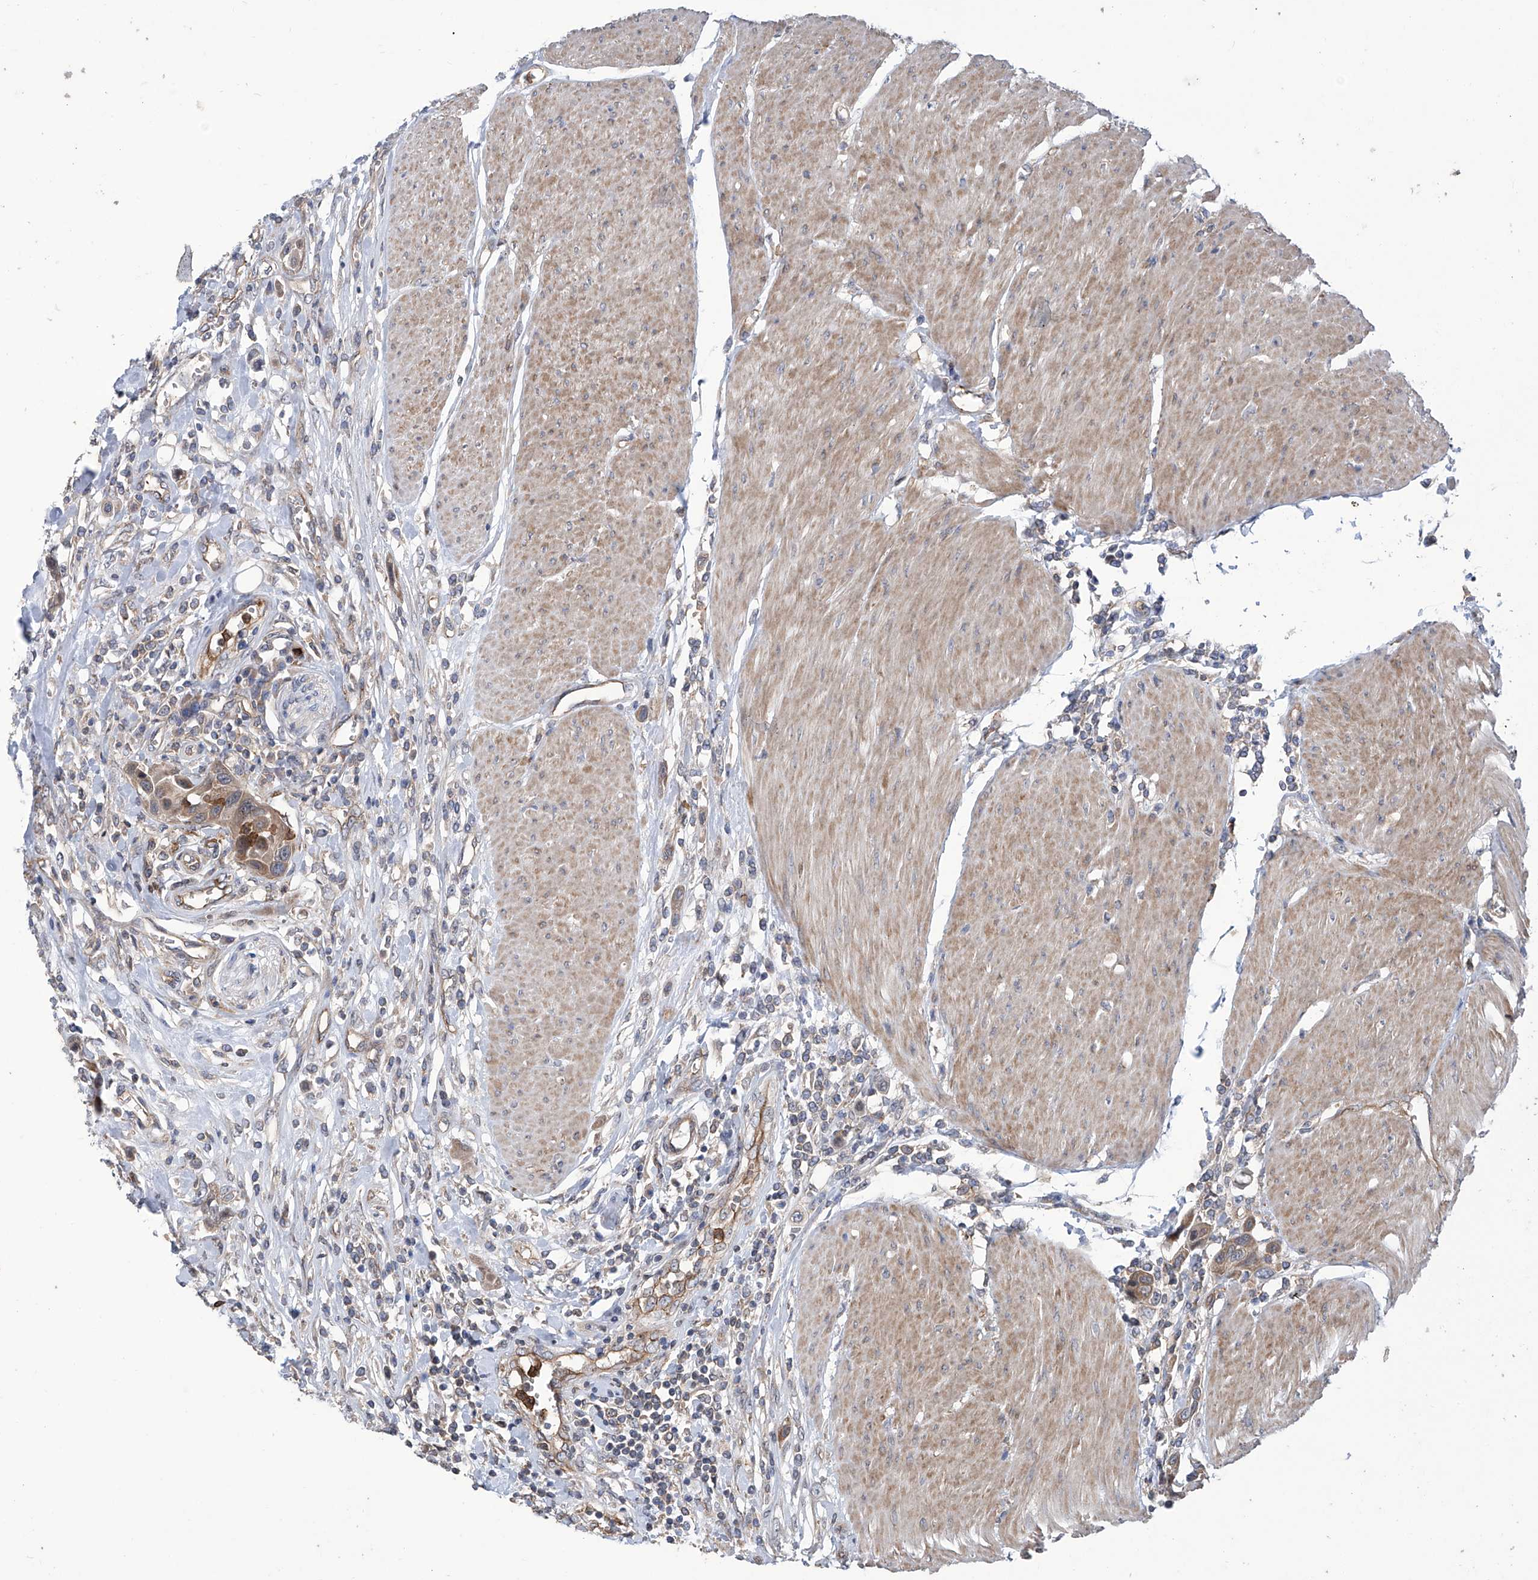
{"staining": {"intensity": "weak", "quantity": "25%-75%", "location": "cytoplasmic/membranous"}, "tissue": "urothelial cancer", "cell_type": "Tumor cells", "image_type": "cancer", "snomed": [{"axis": "morphology", "description": "Urothelial carcinoma, High grade"}, {"axis": "topography", "description": "Urinary bladder"}], "caption": "A brown stain labels weak cytoplasmic/membranous positivity of a protein in urothelial cancer tumor cells.", "gene": "EIF2D", "patient": {"sex": "male", "age": 50}}